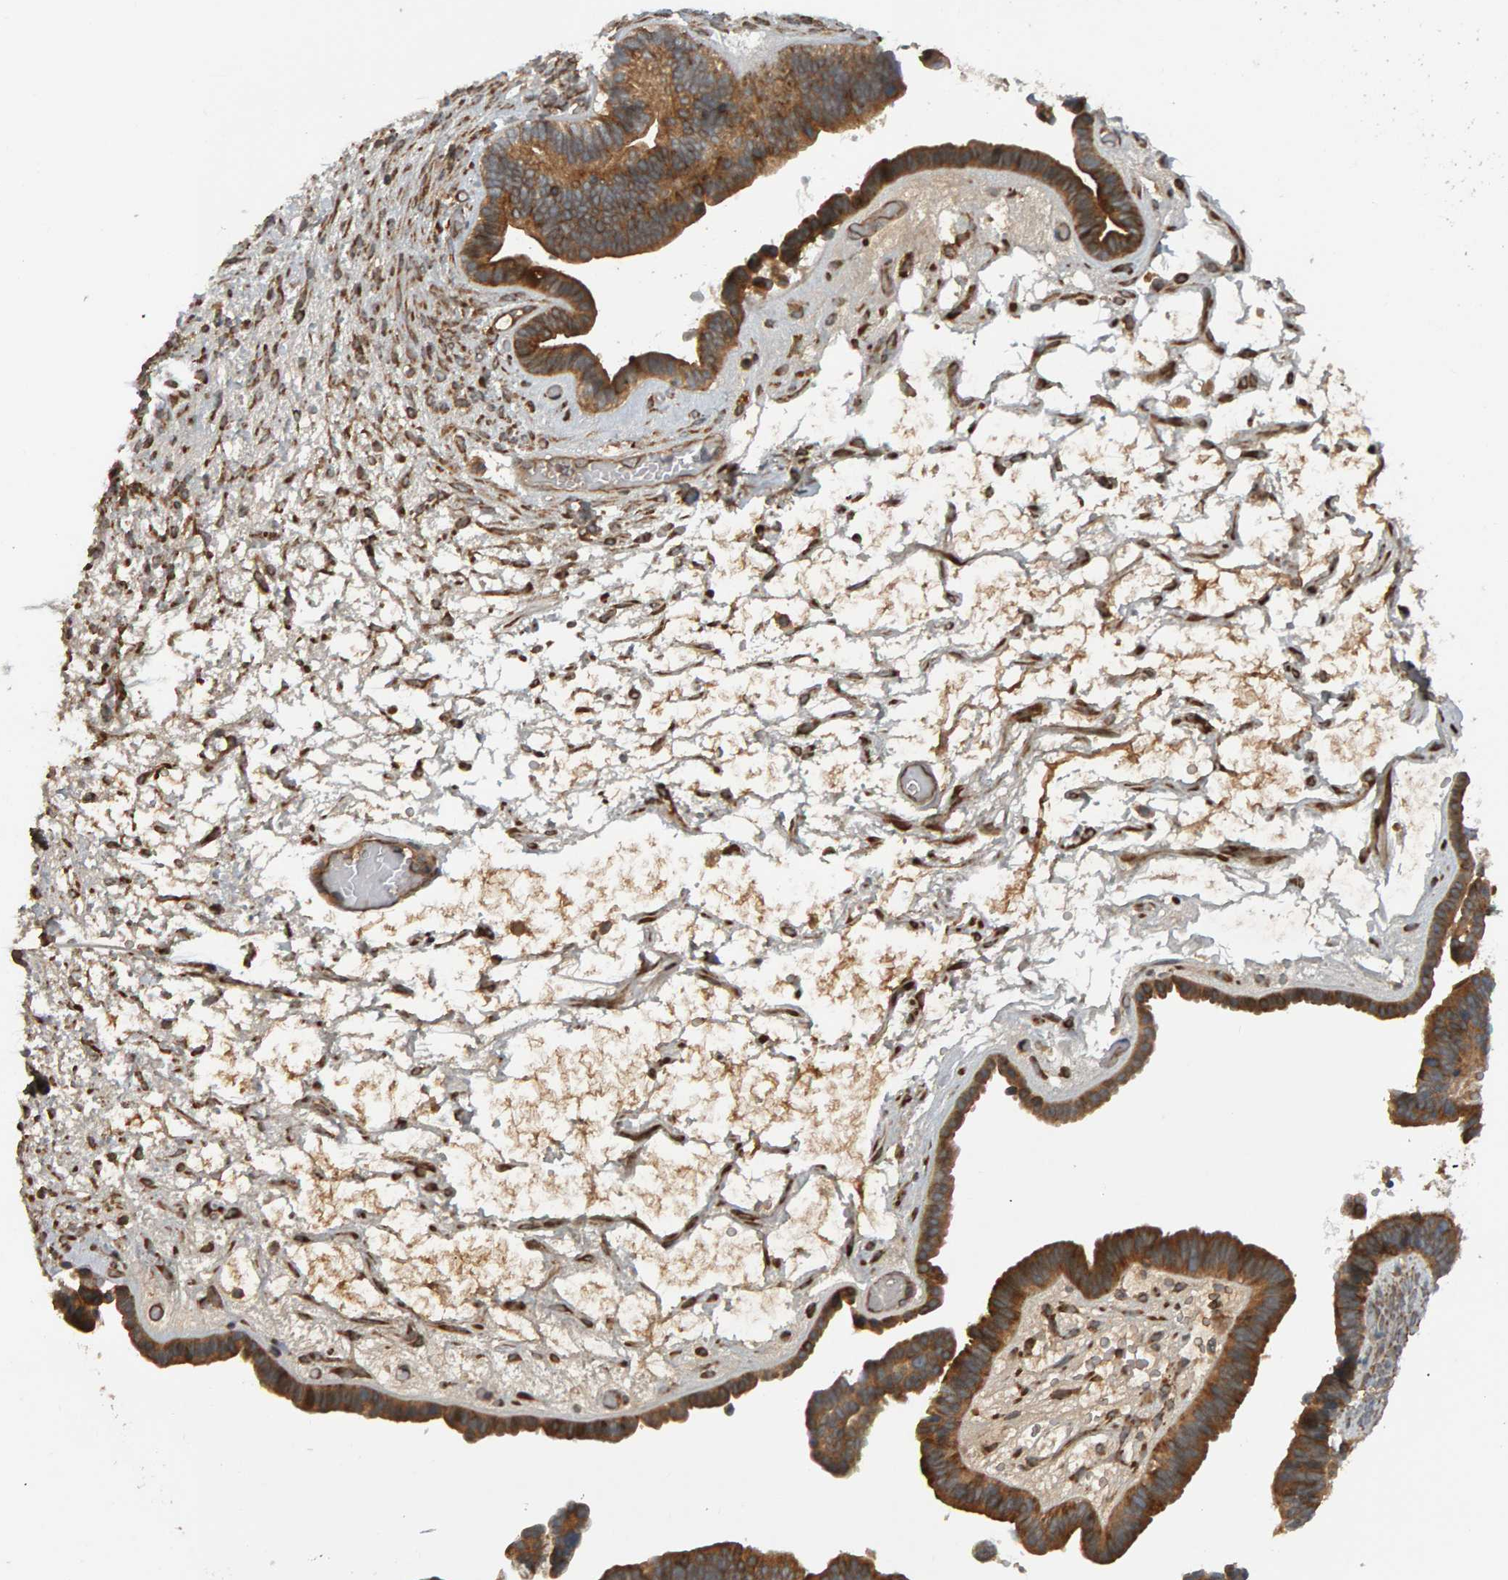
{"staining": {"intensity": "strong", "quantity": ">75%", "location": "cytoplasmic/membranous"}, "tissue": "ovarian cancer", "cell_type": "Tumor cells", "image_type": "cancer", "snomed": [{"axis": "morphology", "description": "Cystadenocarcinoma, serous, NOS"}, {"axis": "topography", "description": "Ovary"}], "caption": "Immunohistochemical staining of ovarian cancer exhibits high levels of strong cytoplasmic/membranous protein positivity in about >75% of tumor cells.", "gene": "ZFAND1", "patient": {"sex": "female", "age": 56}}